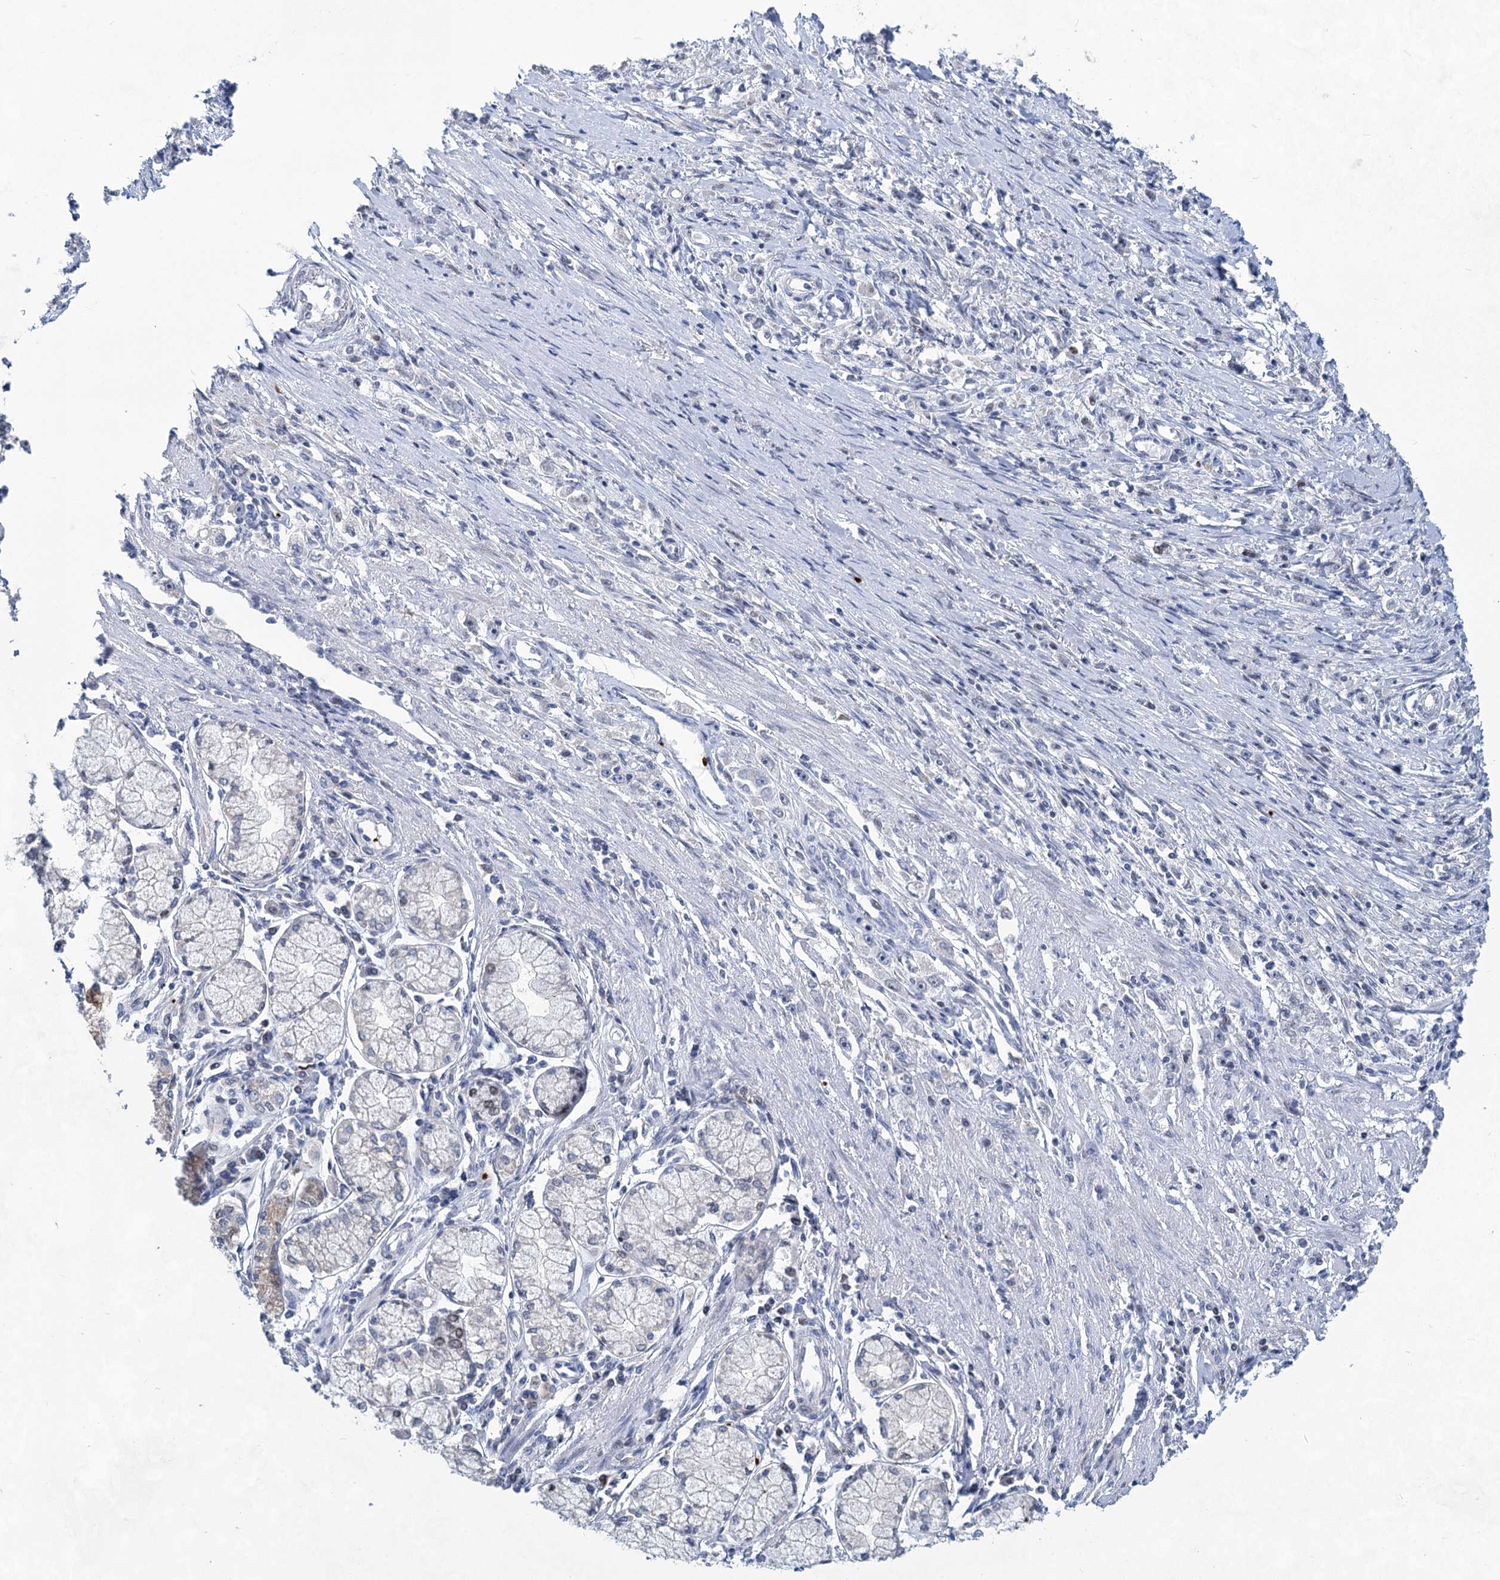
{"staining": {"intensity": "negative", "quantity": "none", "location": "none"}, "tissue": "stomach cancer", "cell_type": "Tumor cells", "image_type": "cancer", "snomed": [{"axis": "morphology", "description": "Adenocarcinoma, NOS"}, {"axis": "topography", "description": "Stomach"}], "caption": "Histopathology image shows no protein staining in tumor cells of stomach adenocarcinoma tissue.", "gene": "MON2", "patient": {"sex": "female", "age": 59}}